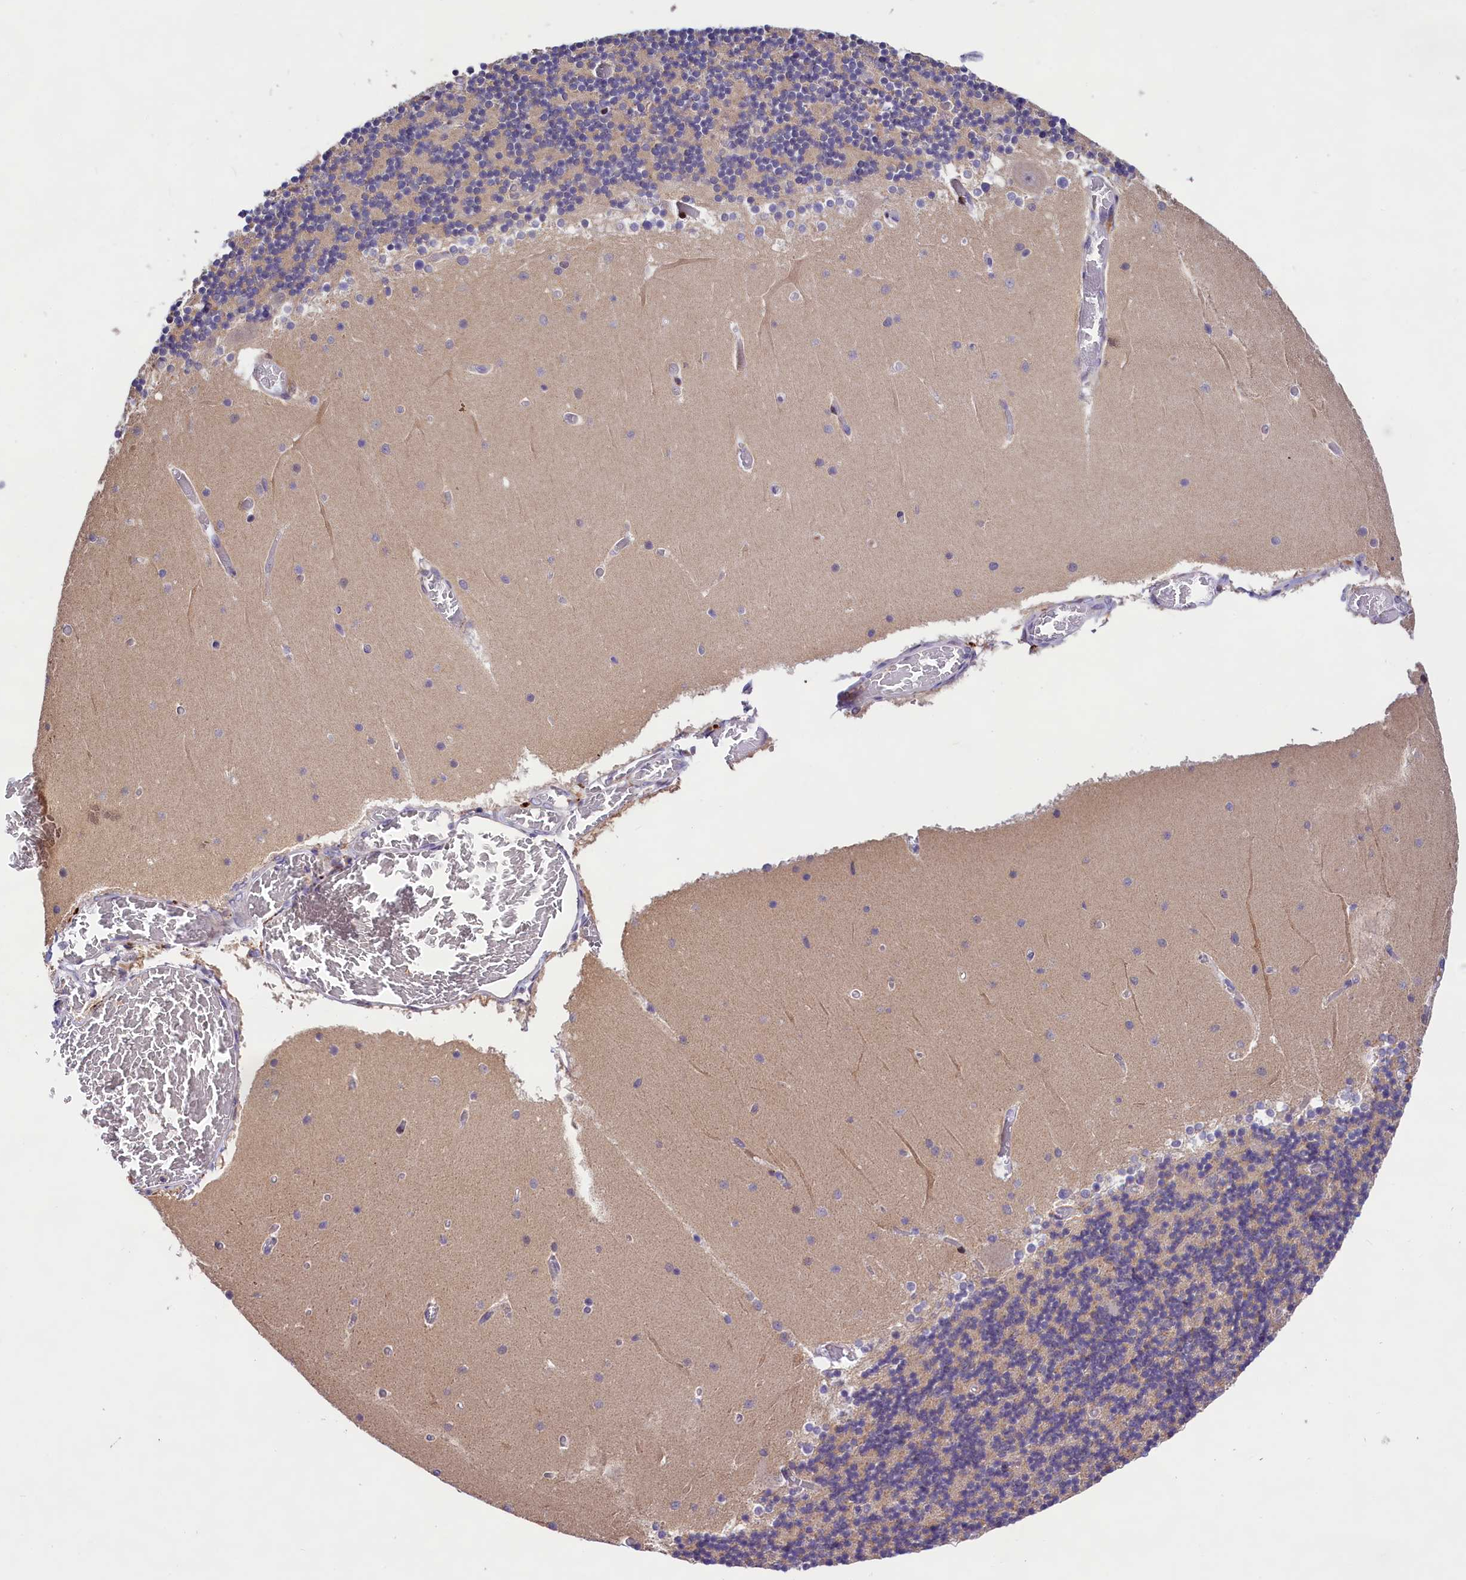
{"staining": {"intensity": "weak", "quantity": "25%-75%", "location": "cytoplasmic/membranous"}, "tissue": "cerebellum", "cell_type": "Cells in granular layer", "image_type": "normal", "snomed": [{"axis": "morphology", "description": "Normal tissue, NOS"}, {"axis": "topography", "description": "Cerebellum"}], "caption": "Cerebellum stained with immunohistochemistry reveals weak cytoplasmic/membranous positivity in about 25%-75% of cells in granular layer.", "gene": "FBXO45", "patient": {"sex": "female", "age": 28}}